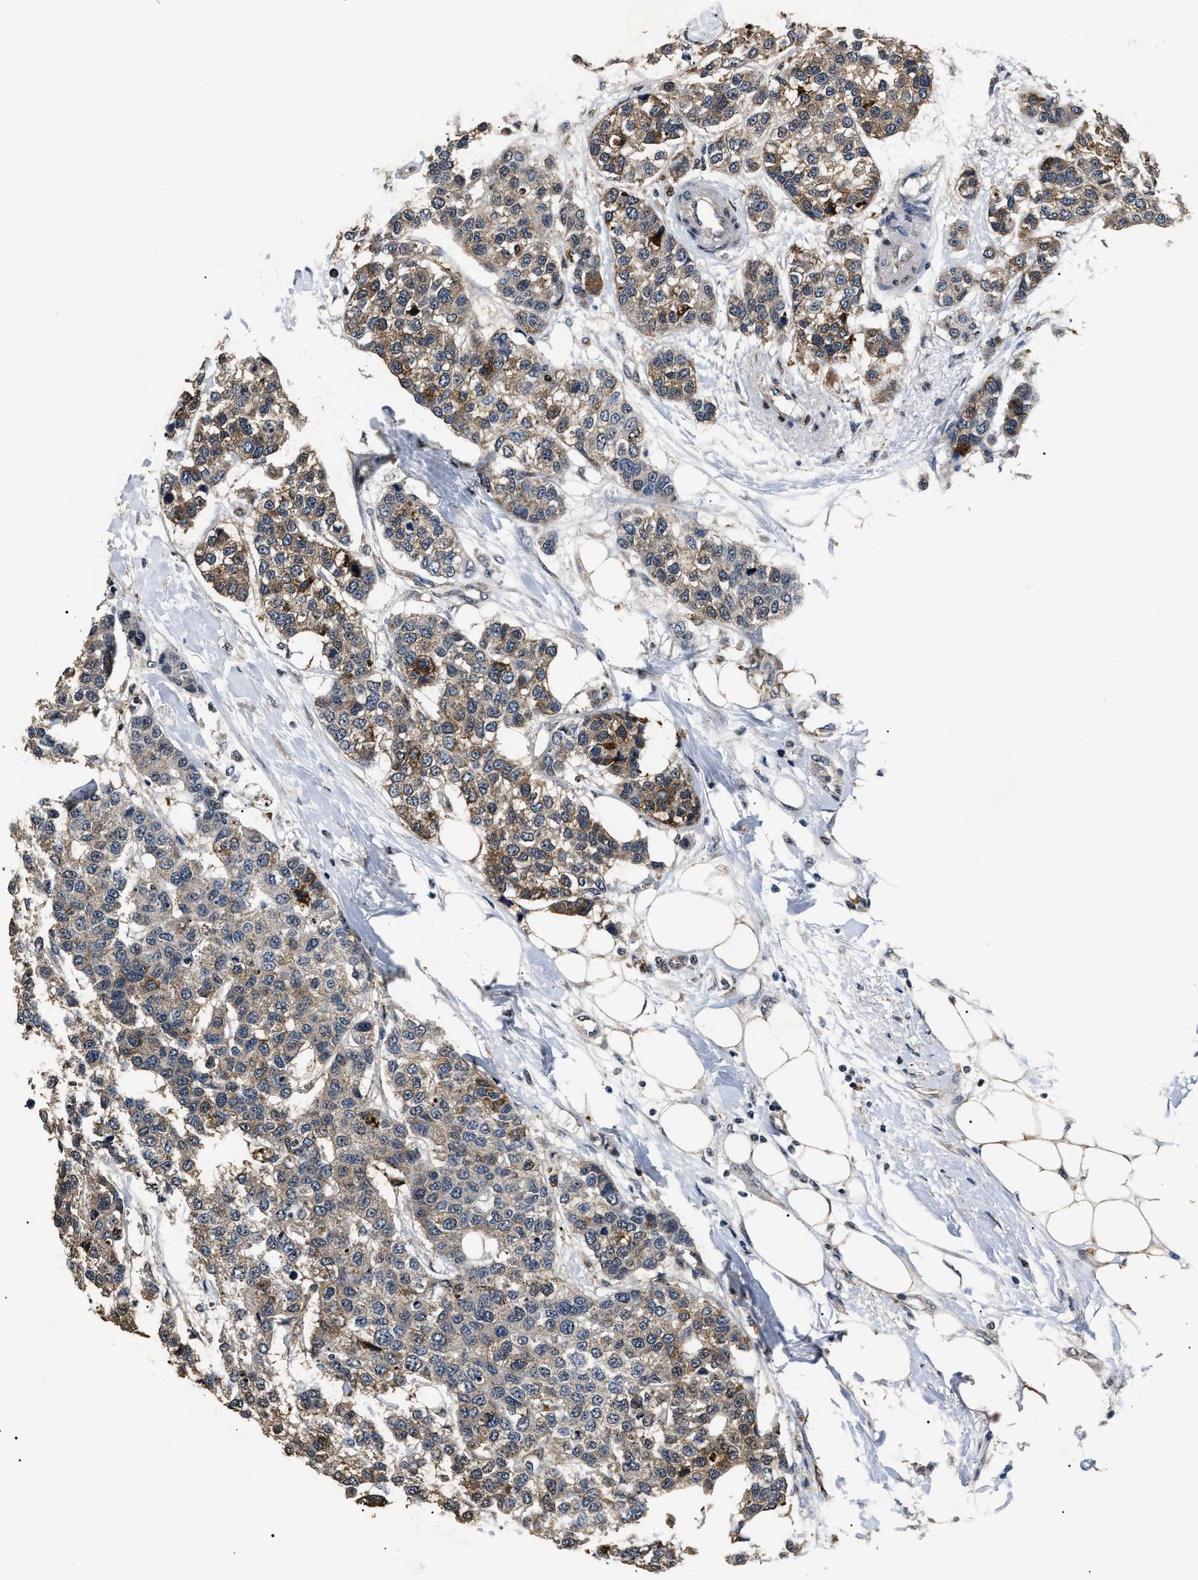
{"staining": {"intensity": "moderate", "quantity": ">75%", "location": "cytoplasmic/membranous"}, "tissue": "breast cancer", "cell_type": "Tumor cells", "image_type": "cancer", "snomed": [{"axis": "morphology", "description": "Duct carcinoma"}, {"axis": "topography", "description": "Breast"}], "caption": "Human breast cancer (invasive ductal carcinoma) stained with a brown dye demonstrates moderate cytoplasmic/membranous positive expression in about >75% of tumor cells.", "gene": "ANP32E", "patient": {"sex": "female", "age": 51}}